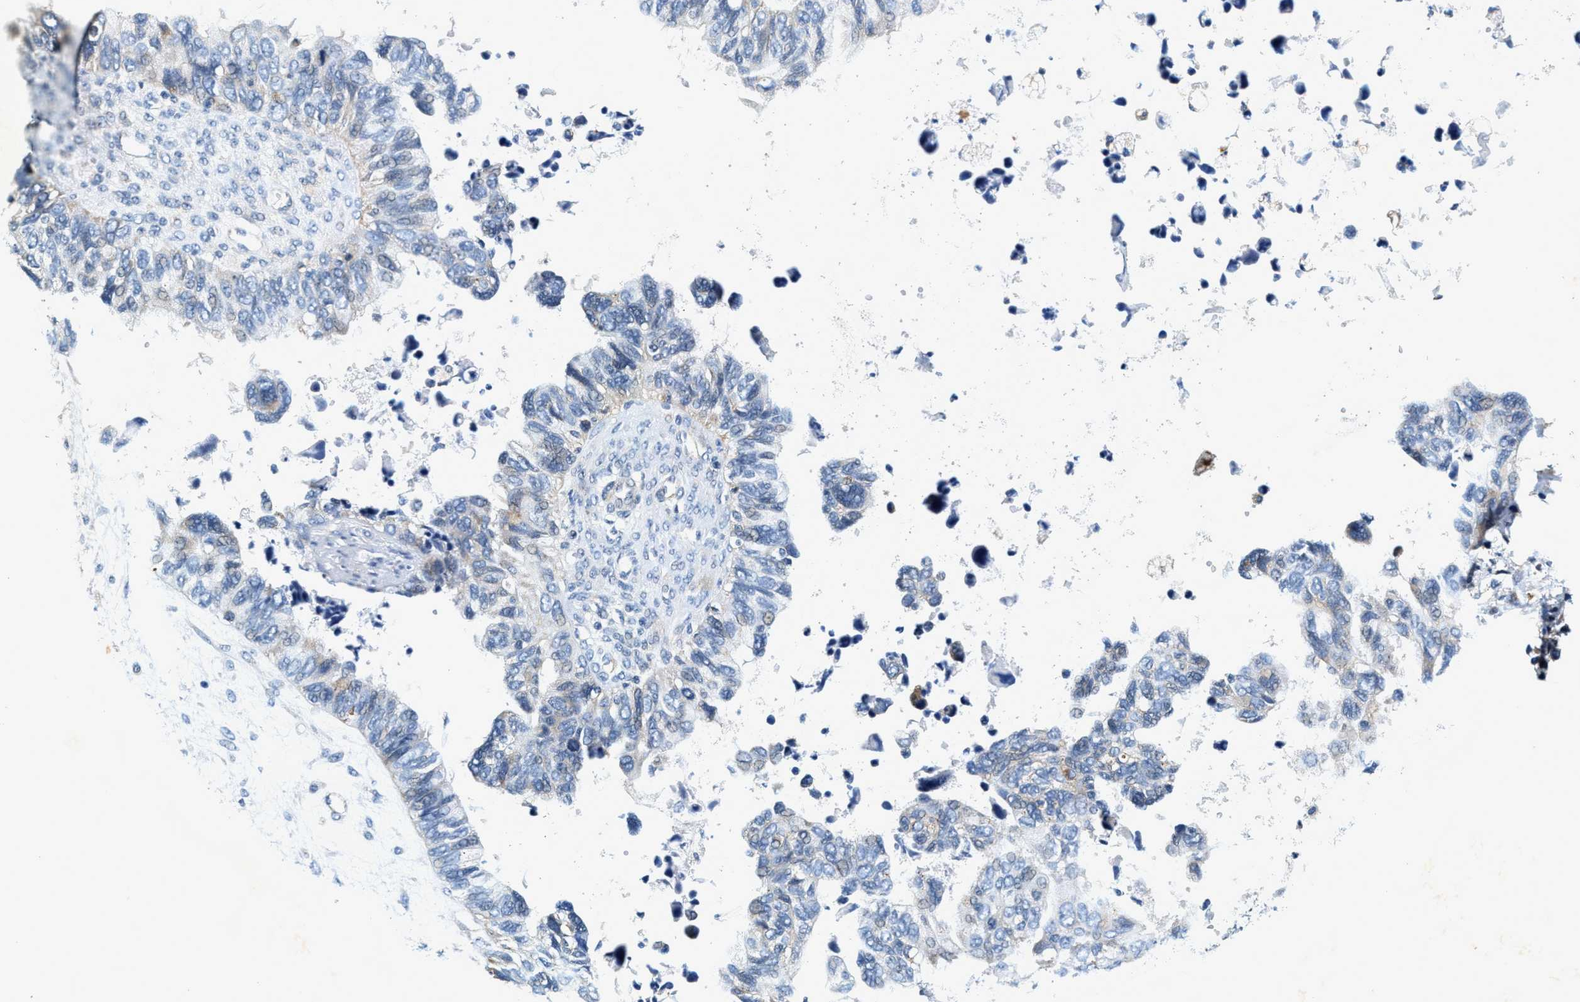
{"staining": {"intensity": "weak", "quantity": "<25%", "location": "cytoplasmic/membranous"}, "tissue": "ovarian cancer", "cell_type": "Tumor cells", "image_type": "cancer", "snomed": [{"axis": "morphology", "description": "Cystadenocarcinoma, serous, NOS"}, {"axis": "topography", "description": "Ovary"}], "caption": "IHC of human ovarian serous cystadenocarcinoma exhibits no staining in tumor cells.", "gene": "DUSP10", "patient": {"sex": "female", "age": 79}}